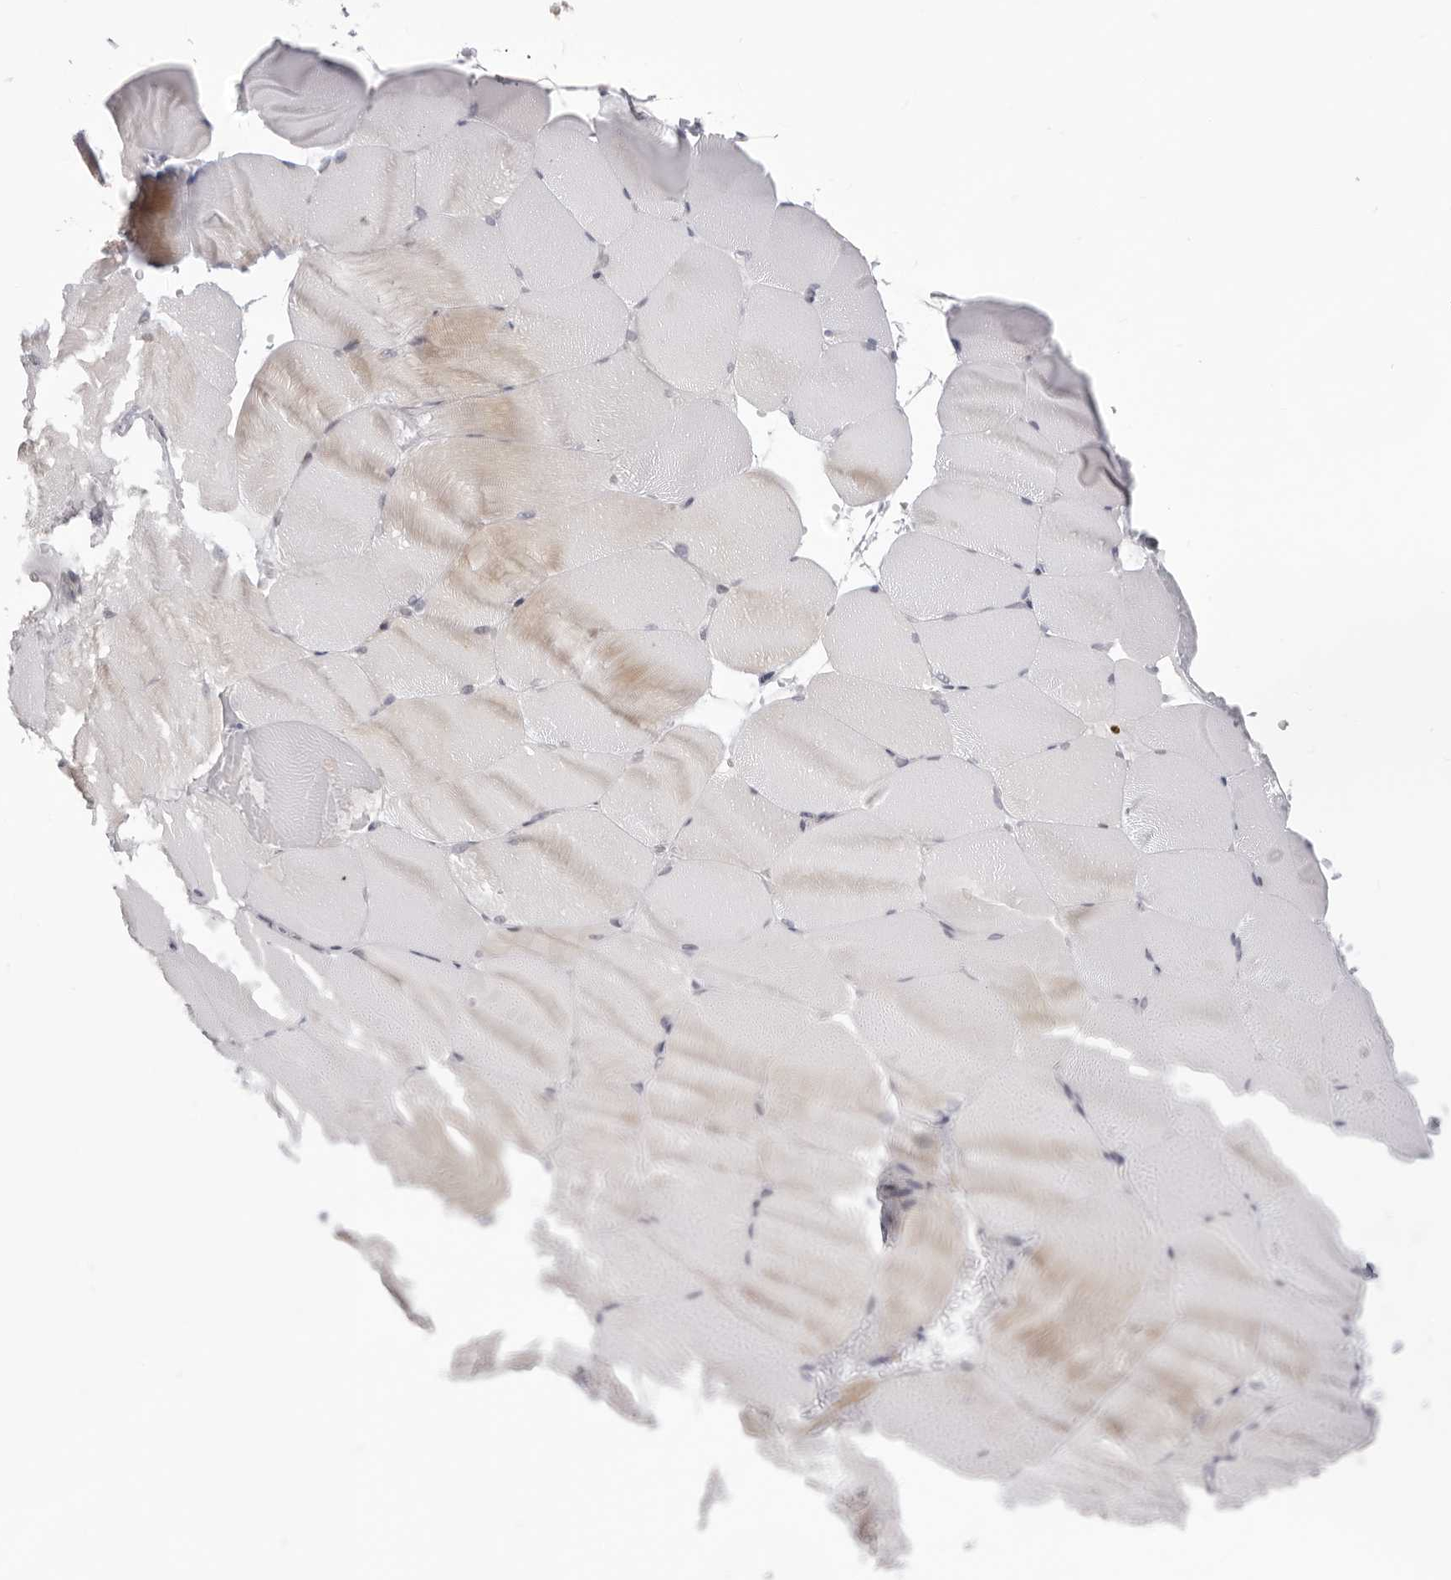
{"staining": {"intensity": "weak", "quantity": "<25%", "location": "cytoplasmic/membranous"}, "tissue": "skeletal muscle", "cell_type": "Myocytes", "image_type": "normal", "snomed": [{"axis": "morphology", "description": "Normal tissue, NOS"}, {"axis": "topography", "description": "Skeletal muscle"}, {"axis": "topography", "description": "Parathyroid gland"}], "caption": "Micrograph shows no protein positivity in myocytes of unremarkable skeletal muscle.", "gene": "ACP6", "patient": {"sex": "female", "age": 37}}